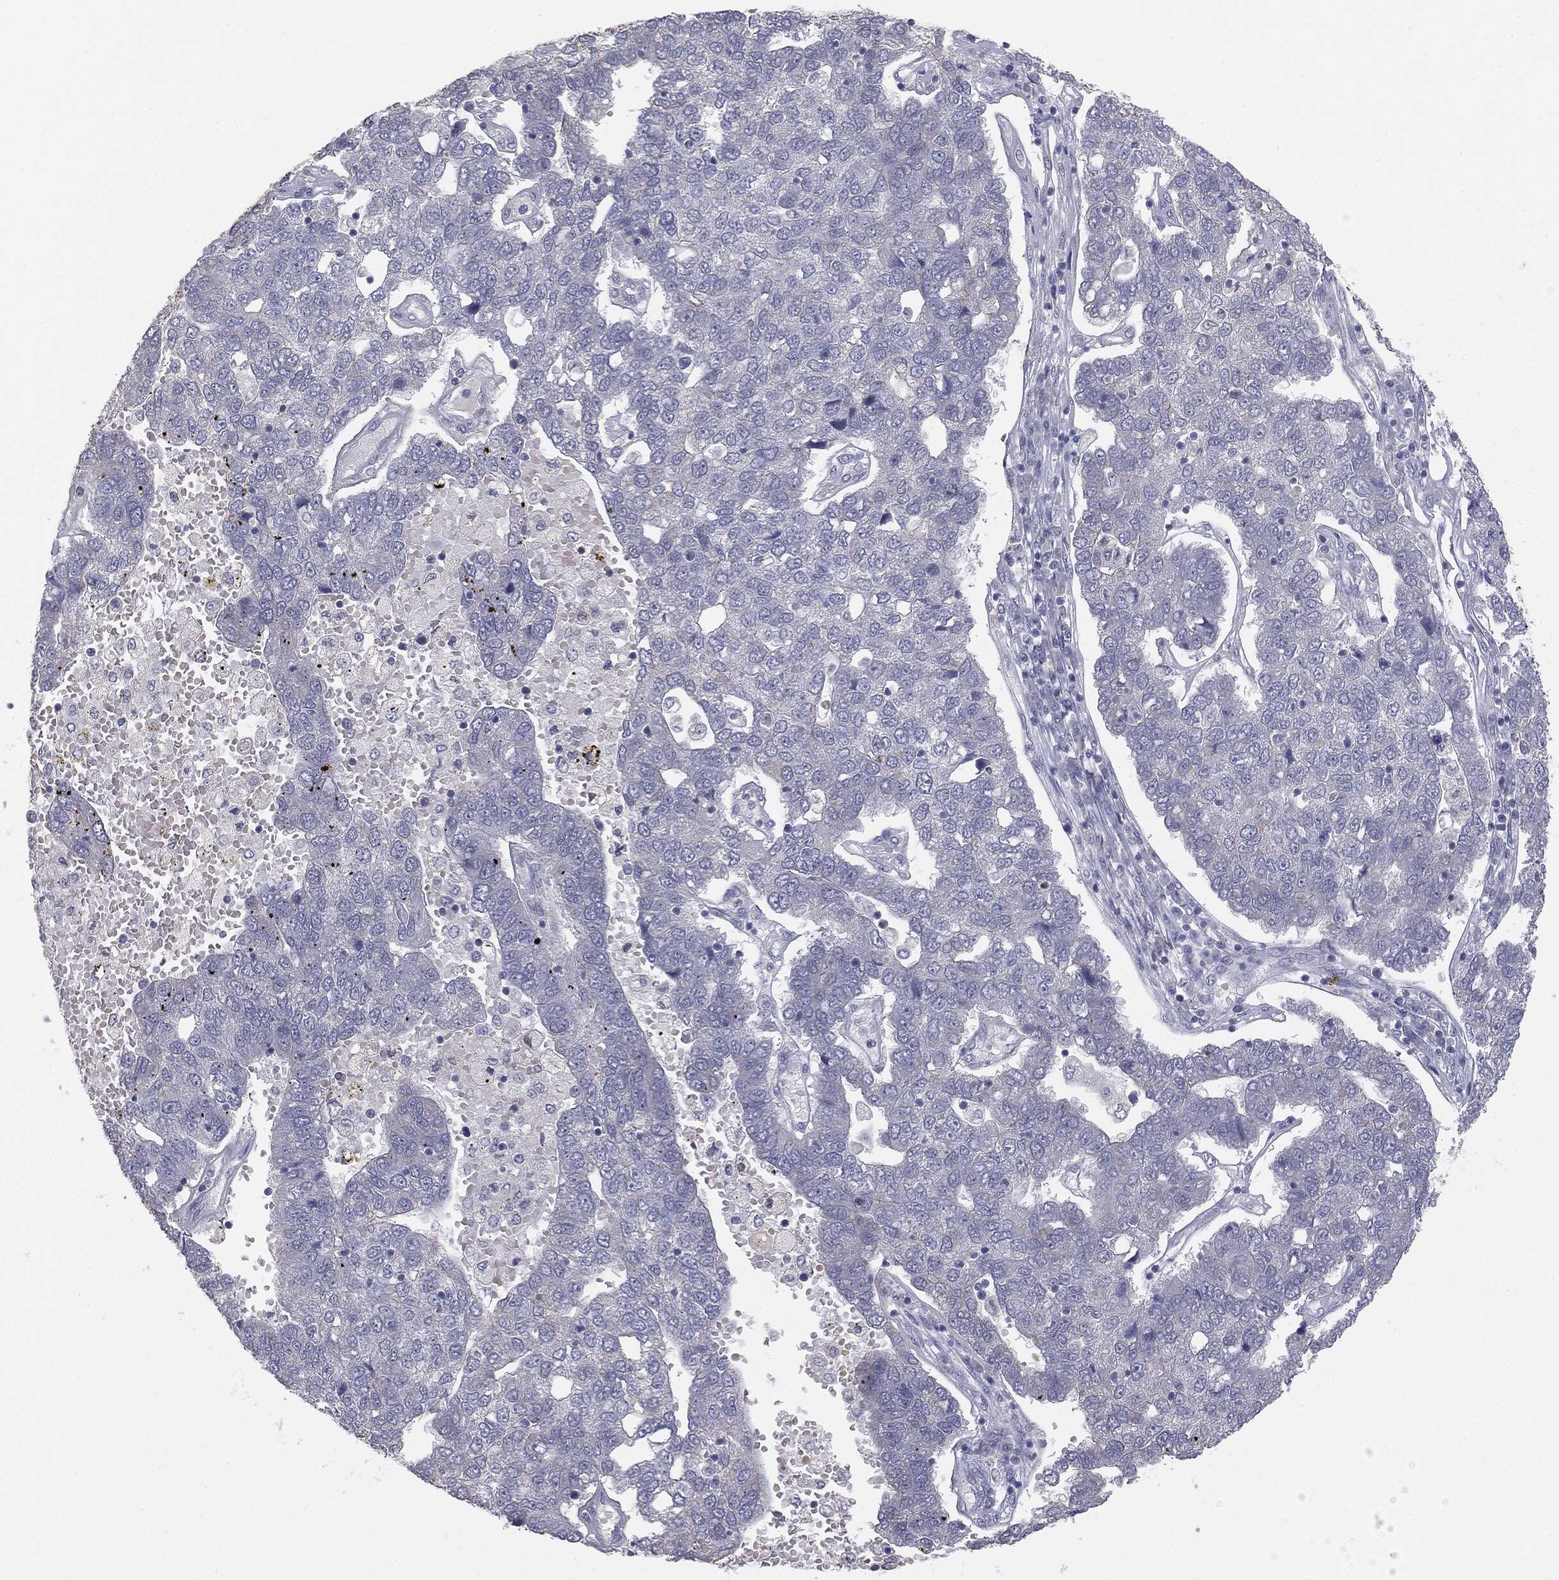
{"staining": {"intensity": "negative", "quantity": "none", "location": "none"}, "tissue": "pancreatic cancer", "cell_type": "Tumor cells", "image_type": "cancer", "snomed": [{"axis": "morphology", "description": "Adenocarcinoma, NOS"}, {"axis": "topography", "description": "Pancreas"}], "caption": "Tumor cells are negative for protein expression in human pancreatic cancer.", "gene": "MUC1", "patient": {"sex": "female", "age": 61}}